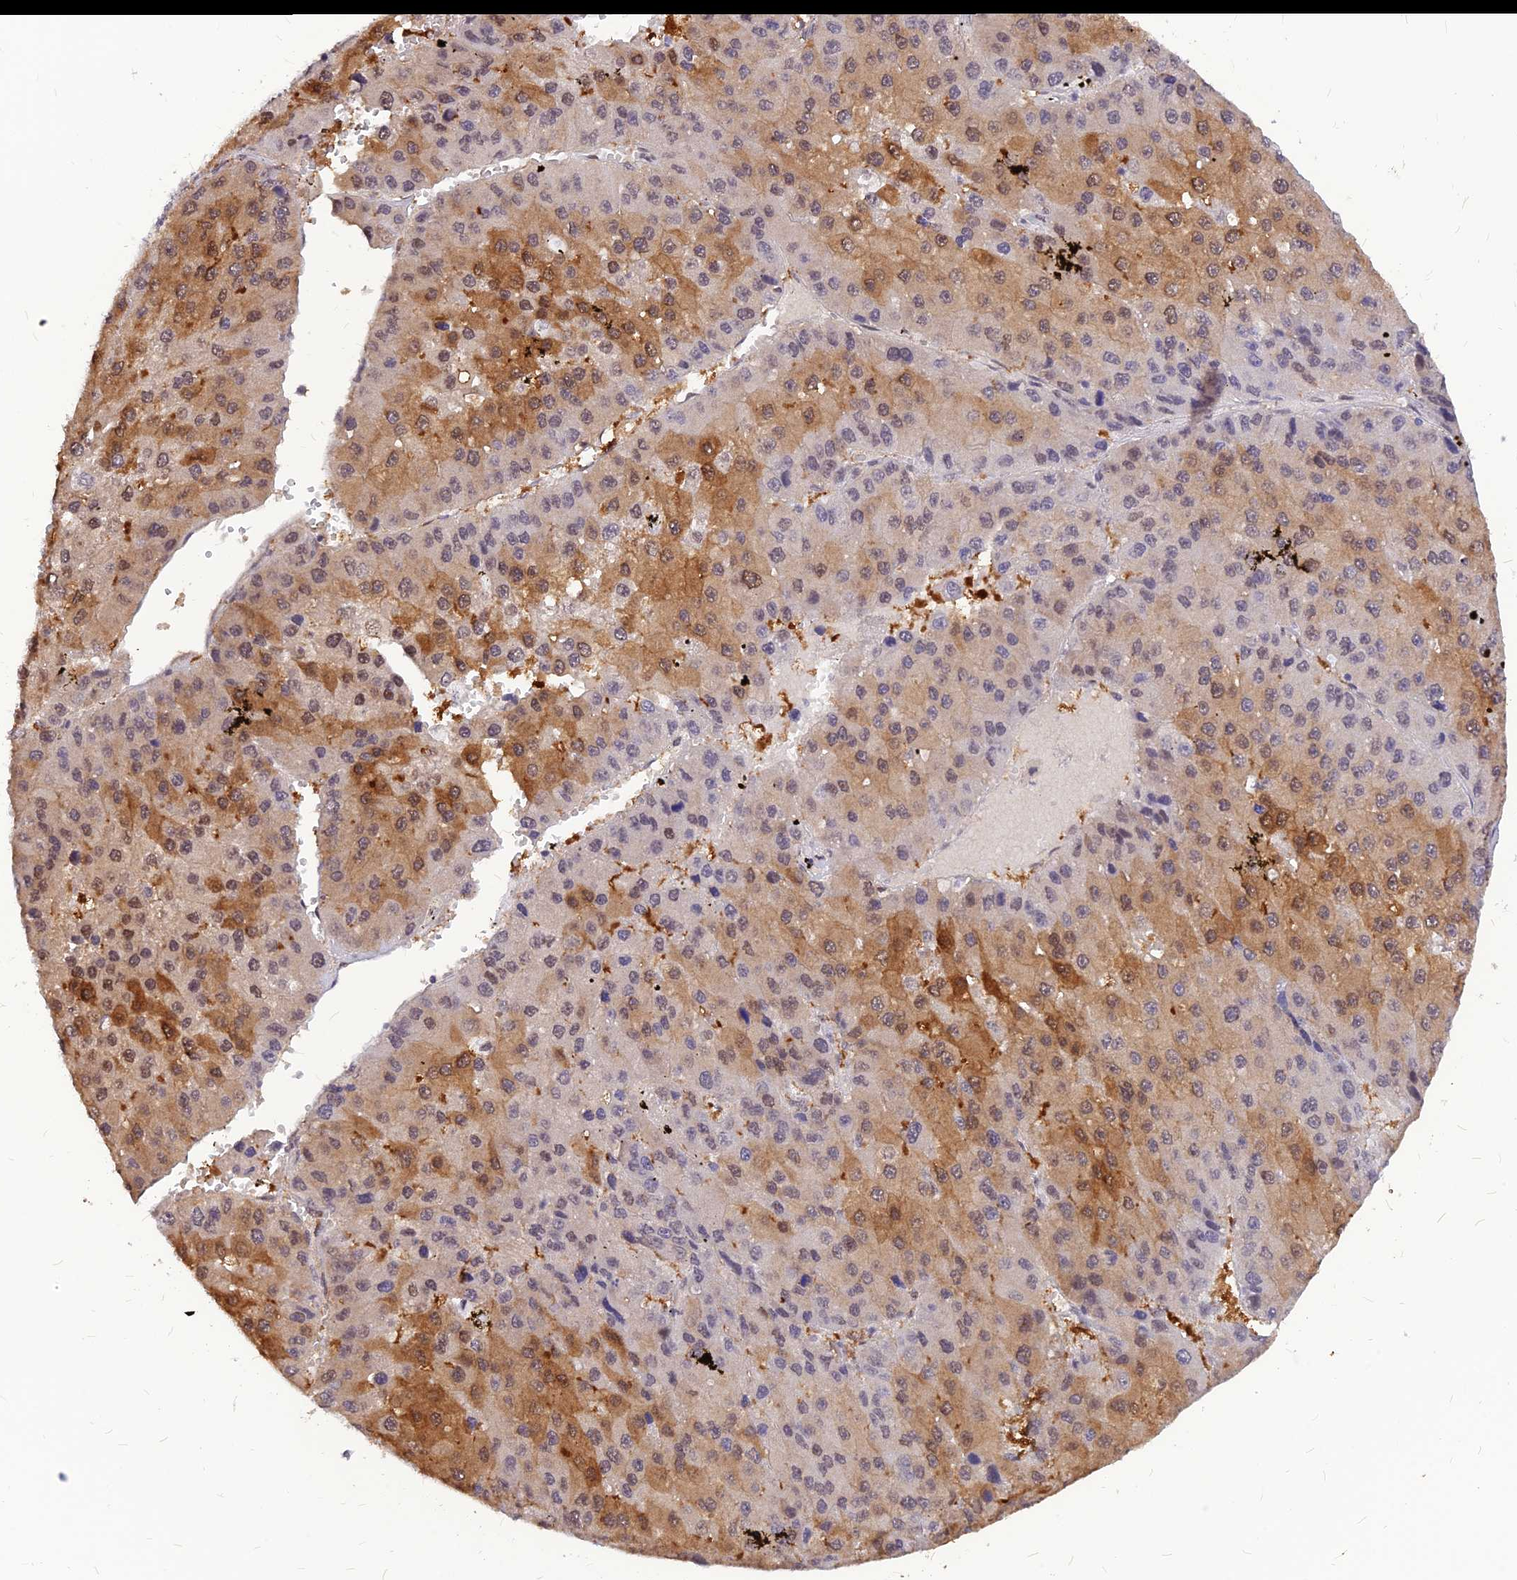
{"staining": {"intensity": "moderate", "quantity": "25%-75%", "location": "cytoplasmic/membranous,nuclear"}, "tissue": "liver cancer", "cell_type": "Tumor cells", "image_type": "cancer", "snomed": [{"axis": "morphology", "description": "Carcinoma, Hepatocellular, NOS"}, {"axis": "topography", "description": "Liver"}], "caption": "Immunohistochemistry (IHC) photomicrograph of human liver cancer stained for a protein (brown), which demonstrates medium levels of moderate cytoplasmic/membranous and nuclear positivity in approximately 25%-75% of tumor cells.", "gene": "KCTD13", "patient": {"sex": "female", "age": 73}}